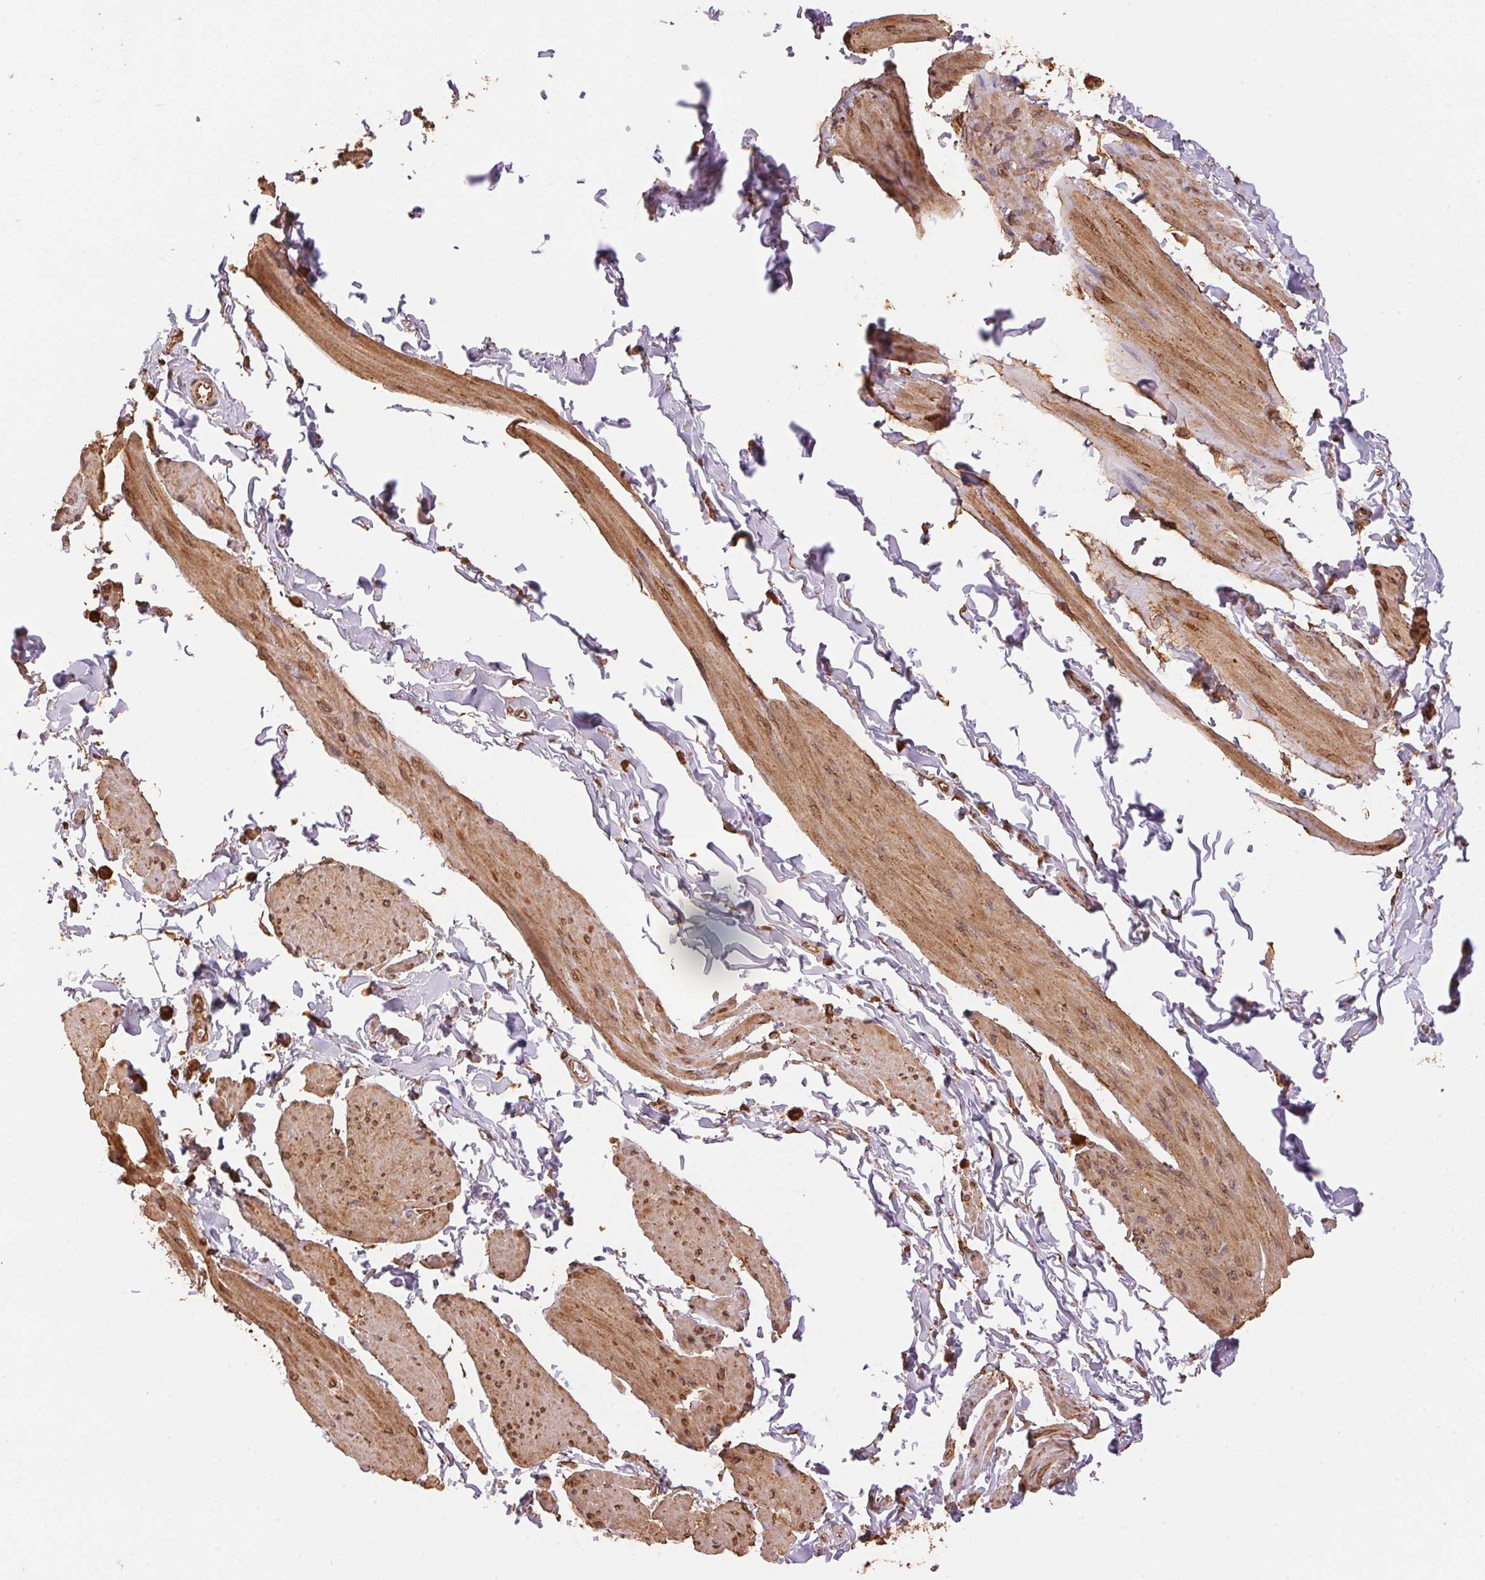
{"staining": {"intensity": "moderate", "quantity": ">75%", "location": "cytoplasmic/membranous"}, "tissue": "smooth muscle", "cell_type": "Smooth muscle cells", "image_type": "normal", "snomed": [{"axis": "morphology", "description": "Normal tissue, NOS"}, {"axis": "topography", "description": "Adipose tissue"}, {"axis": "topography", "description": "Smooth muscle"}, {"axis": "topography", "description": "Peripheral nerve tissue"}], "caption": "IHC staining of unremarkable smooth muscle, which shows medium levels of moderate cytoplasmic/membranous positivity in about >75% of smooth muscle cells indicating moderate cytoplasmic/membranous protein expression. The staining was performed using DAB (brown) for protein detection and nuclei were counterstained in hematoxylin (blue).", "gene": "C6orf163", "patient": {"sex": "male", "age": 83}}